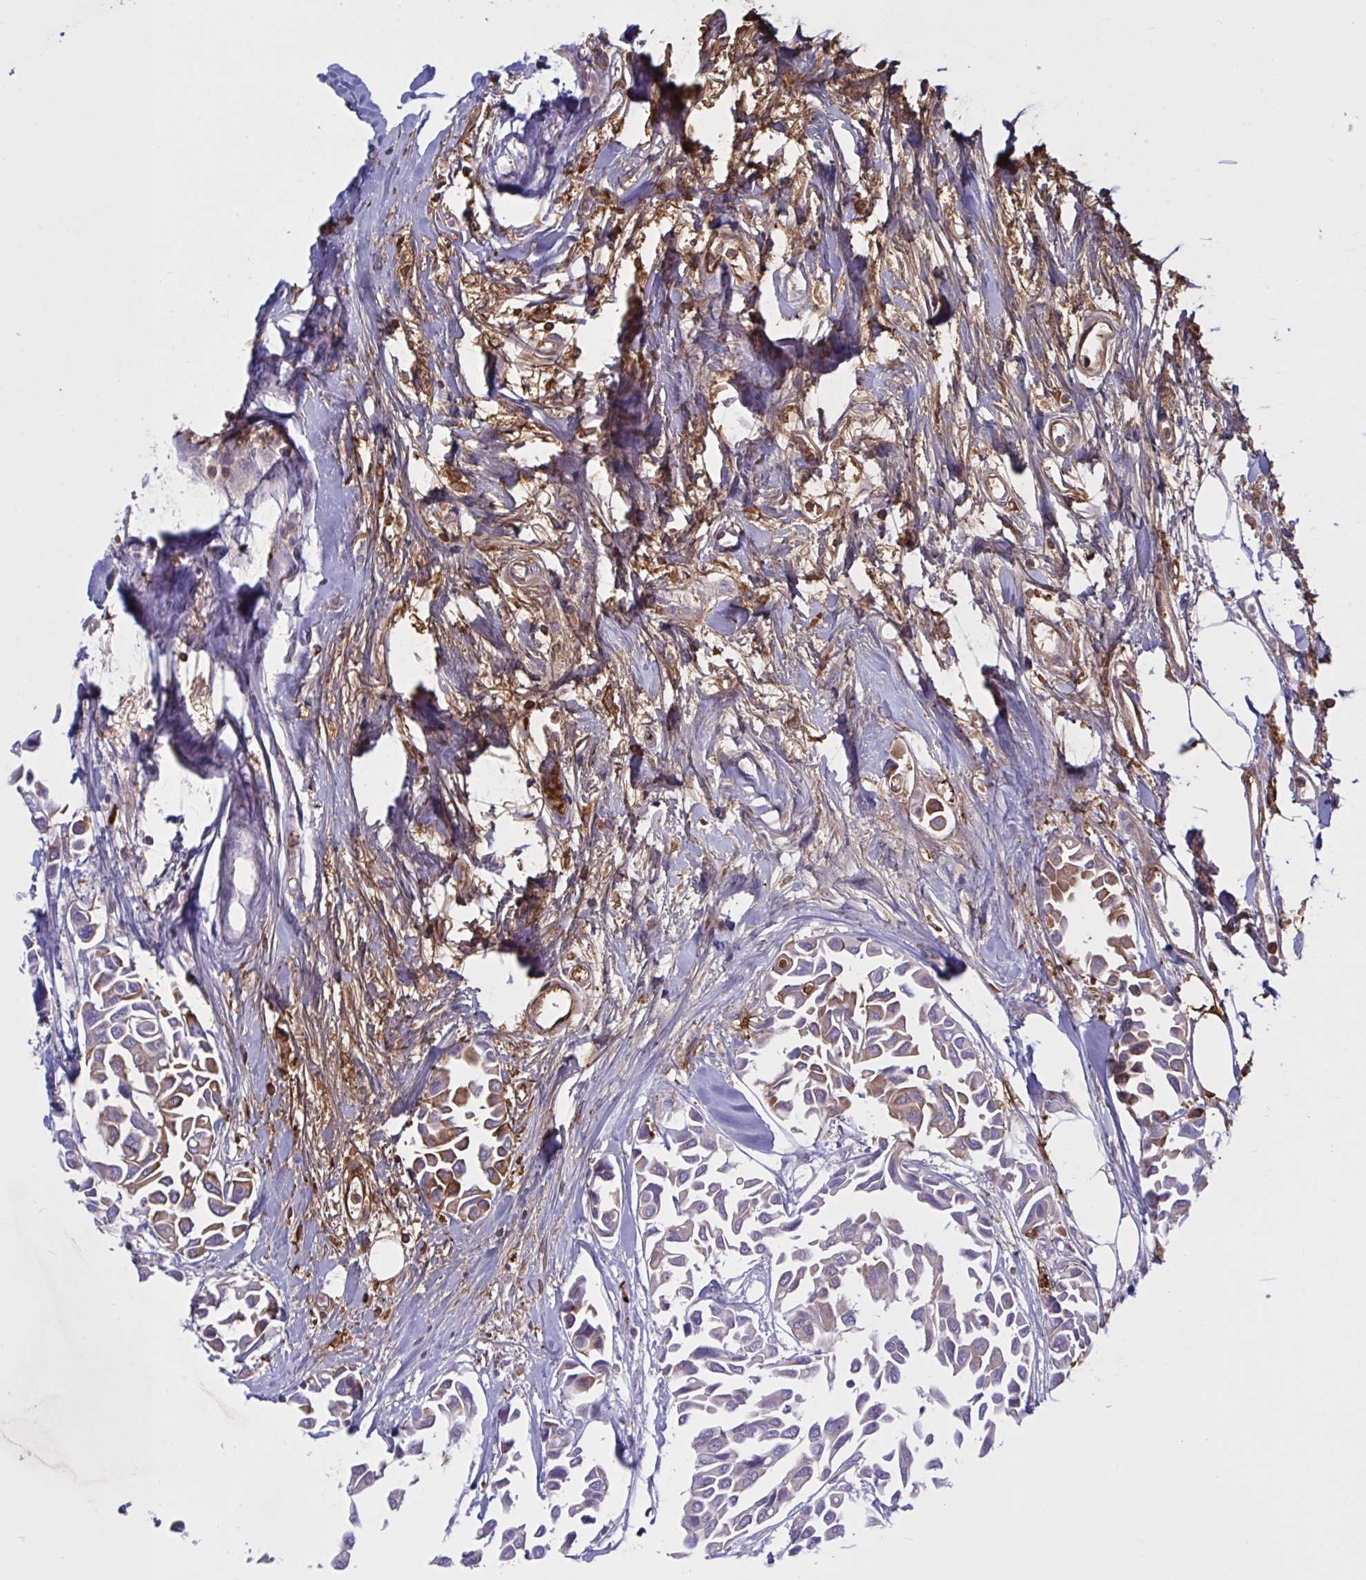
{"staining": {"intensity": "weak", "quantity": "<25%", "location": "cytoplasmic/membranous"}, "tissue": "breast cancer", "cell_type": "Tumor cells", "image_type": "cancer", "snomed": [{"axis": "morphology", "description": "Duct carcinoma"}, {"axis": "topography", "description": "Breast"}], "caption": "Micrograph shows no significant protein expression in tumor cells of breast cancer.", "gene": "IL1R1", "patient": {"sex": "female", "age": 54}}